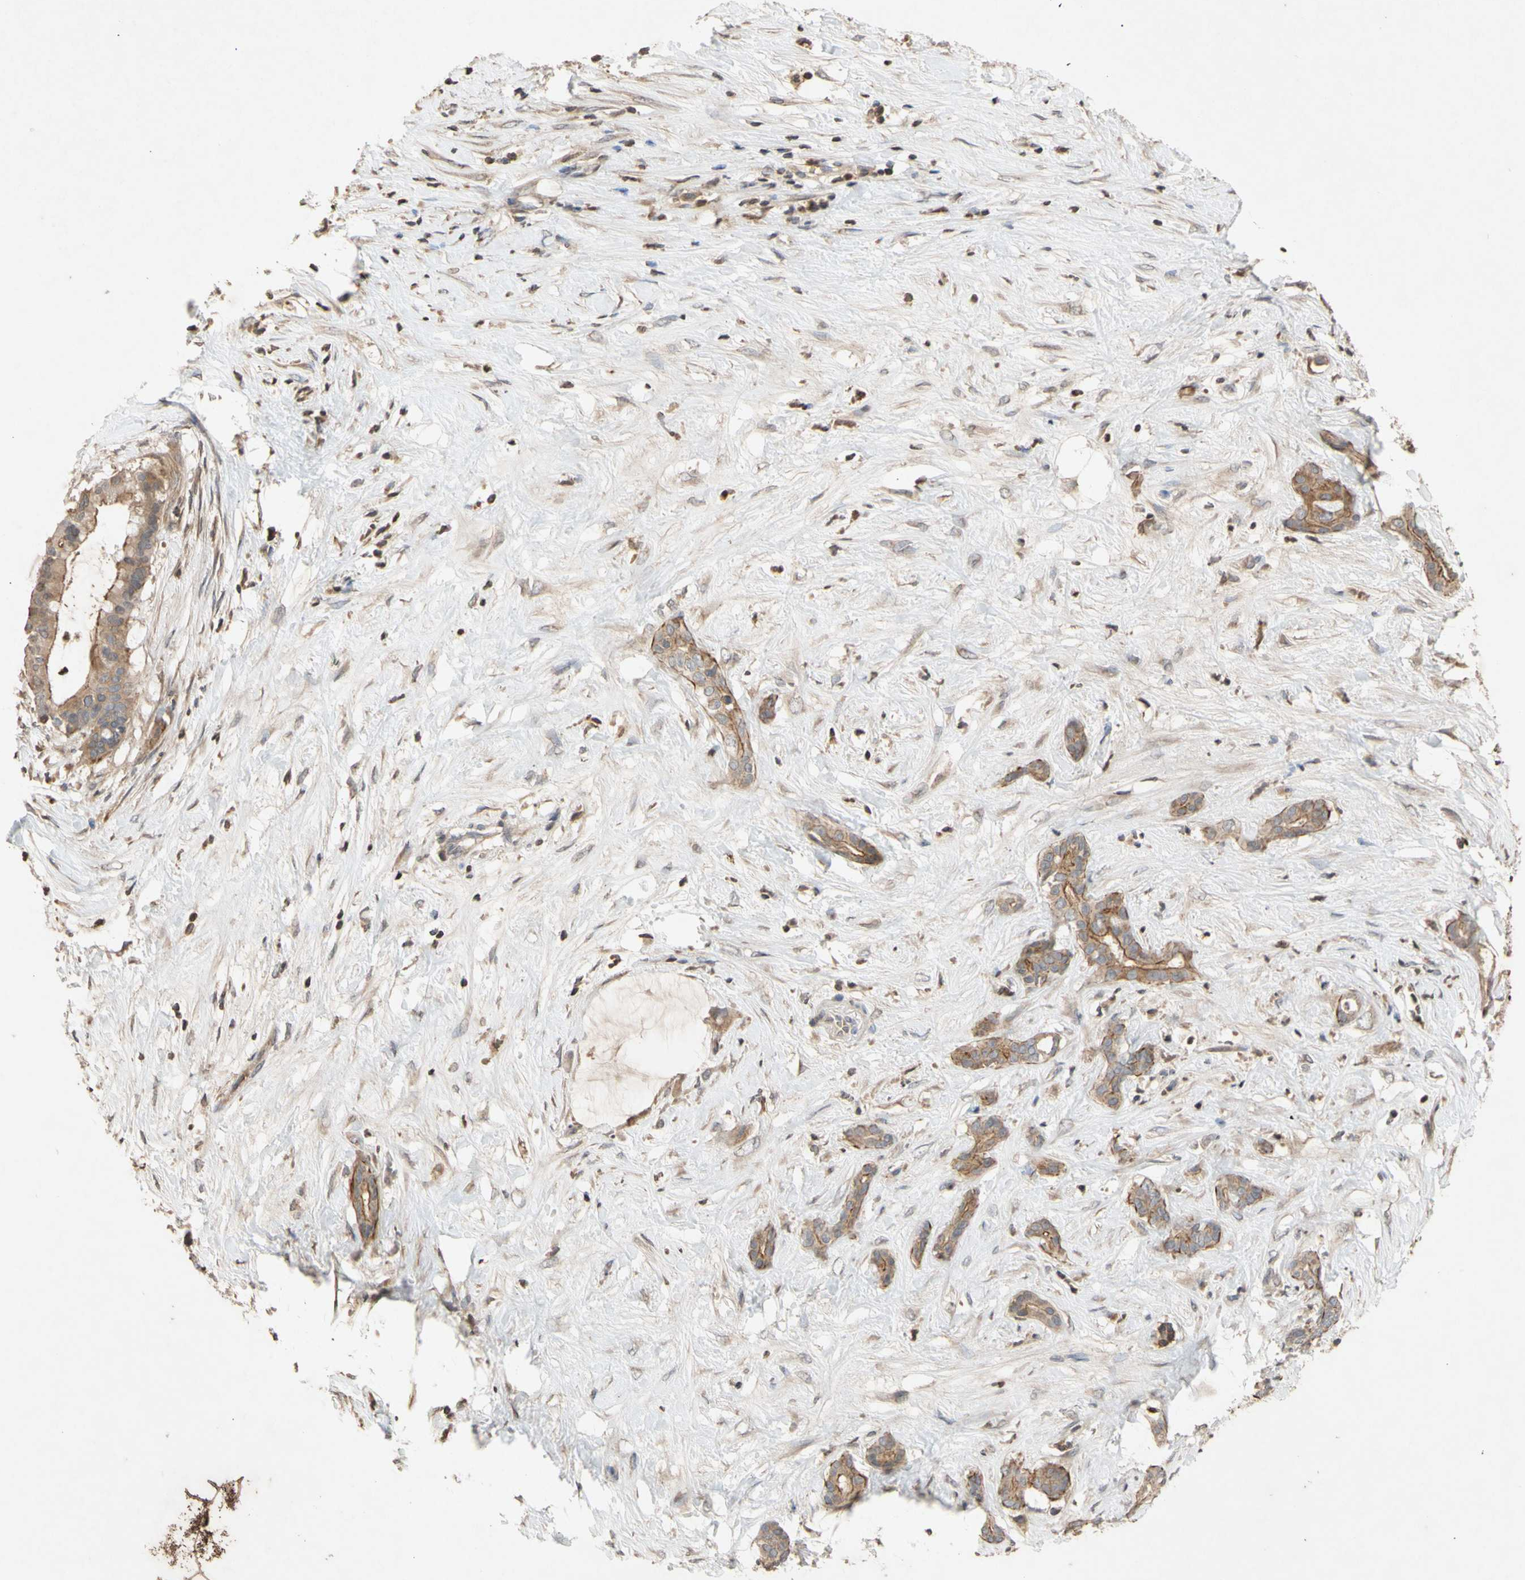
{"staining": {"intensity": "moderate", "quantity": ">75%", "location": "cytoplasmic/membranous"}, "tissue": "pancreatic cancer", "cell_type": "Tumor cells", "image_type": "cancer", "snomed": [{"axis": "morphology", "description": "Adenocarcinoma, NOS"}, {"axis": "topography", "description": "Pancreas"}], "caption": "This is a photomicrograph of immunohistochemistry staining of pancreatic cancer (adenocarcinoma), which shows moderate positivity in the cytoplasmic/membranous of tumor cells.", "gene": "NECTIN3", "patient": {"sex": "male", "age": 41}}